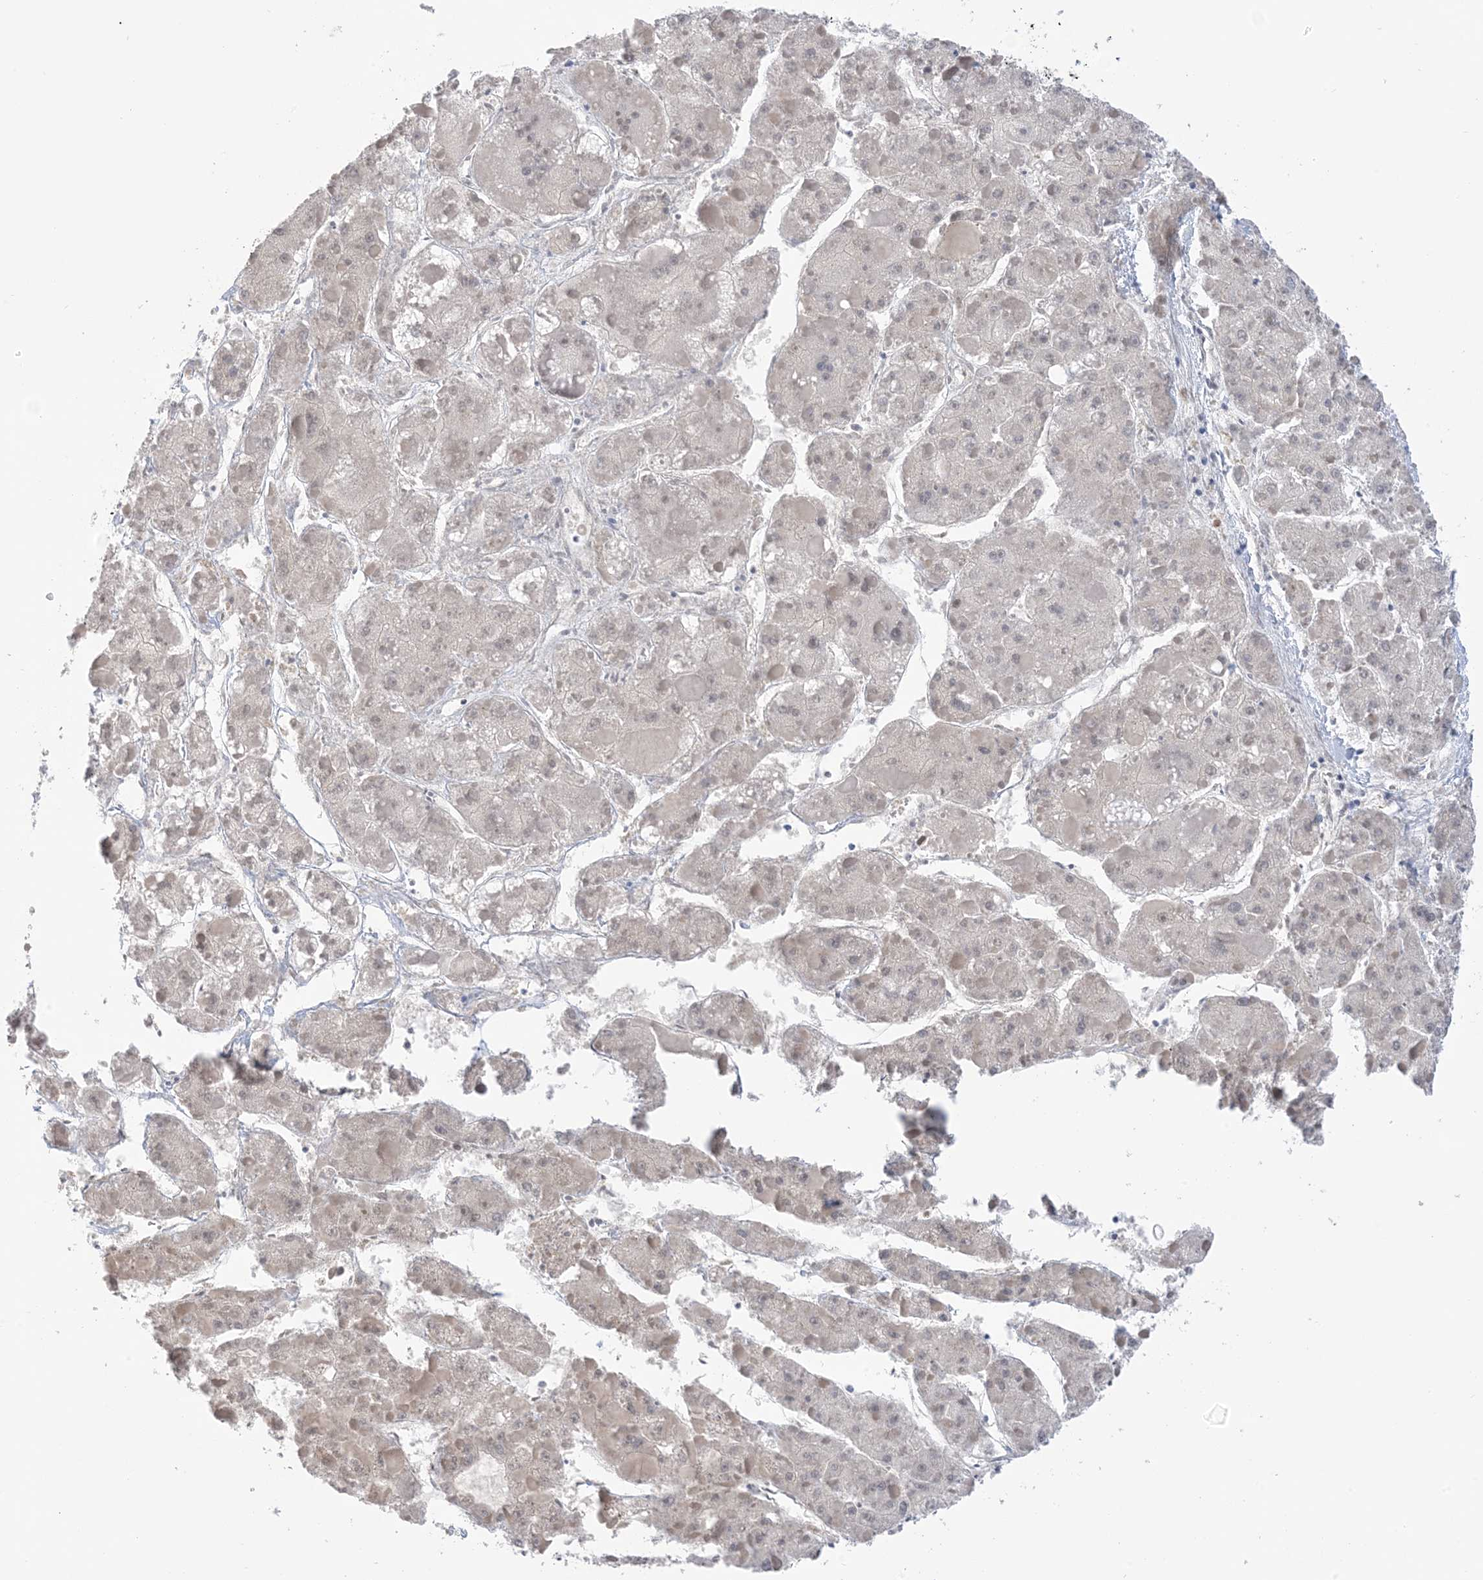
{"staining": {"intensity": "negative", "quantity": "none", "location": "none"}, "tissue": "liver cancer", "cell_type": "Tumor cells", "image_type": "cancer", "snomed": [{"axis": "morphology", "description": "Carcinoma, Hepatocellular, NOS"}, {"axis": "topography", "description": "Liver"}], "caption": "Protein analysis of liver cancer (hepatocellular carcinoma) demonstrates no significant expression in tumor cells. (Brightfield microscopy of DAB (3,3'-diaminobenzidine) immunohistochemistry (IHC) at high magnification).", "gene": "TTYH1", "patient": {"sex": "female", "age": 73}}